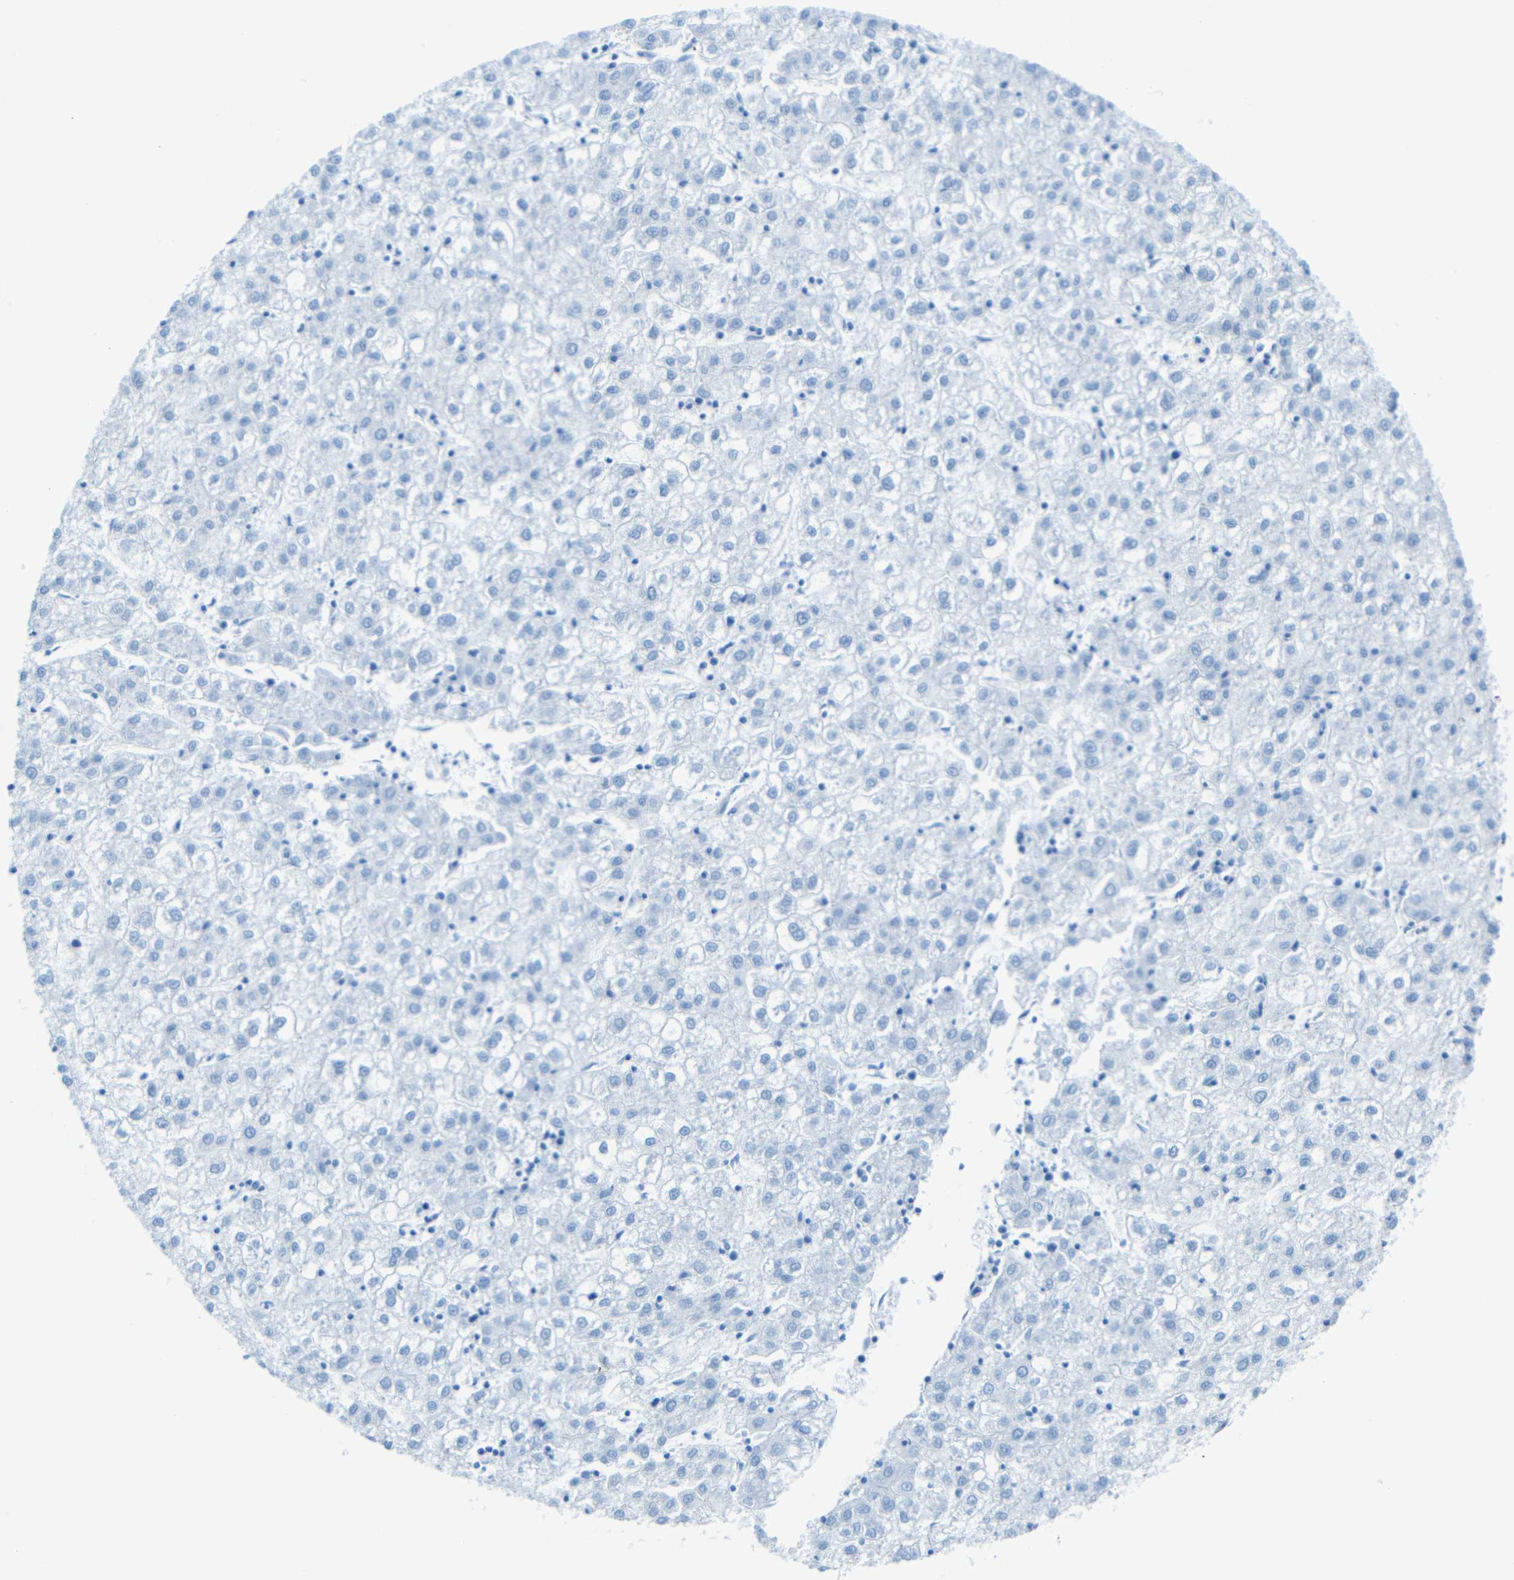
{"staining": {"intensity": "negative", "quantity": "none", "location": "none"}, "tissue": "liver cancer", "cell_type": "Tumor cells", "image_type": "cancer", "snomed": [{"axis": "morphology", "description": "Carcinoma, Hepatocellular, NOS"}, {"axis": "topography", "description": "Liver"}], "caption": "Tumor cells show no significant protein expression in liver cancer (hepatocellular carcinoma).", "gene": "TUBB4B", "patient": {"sex": "male", "age": 72}}